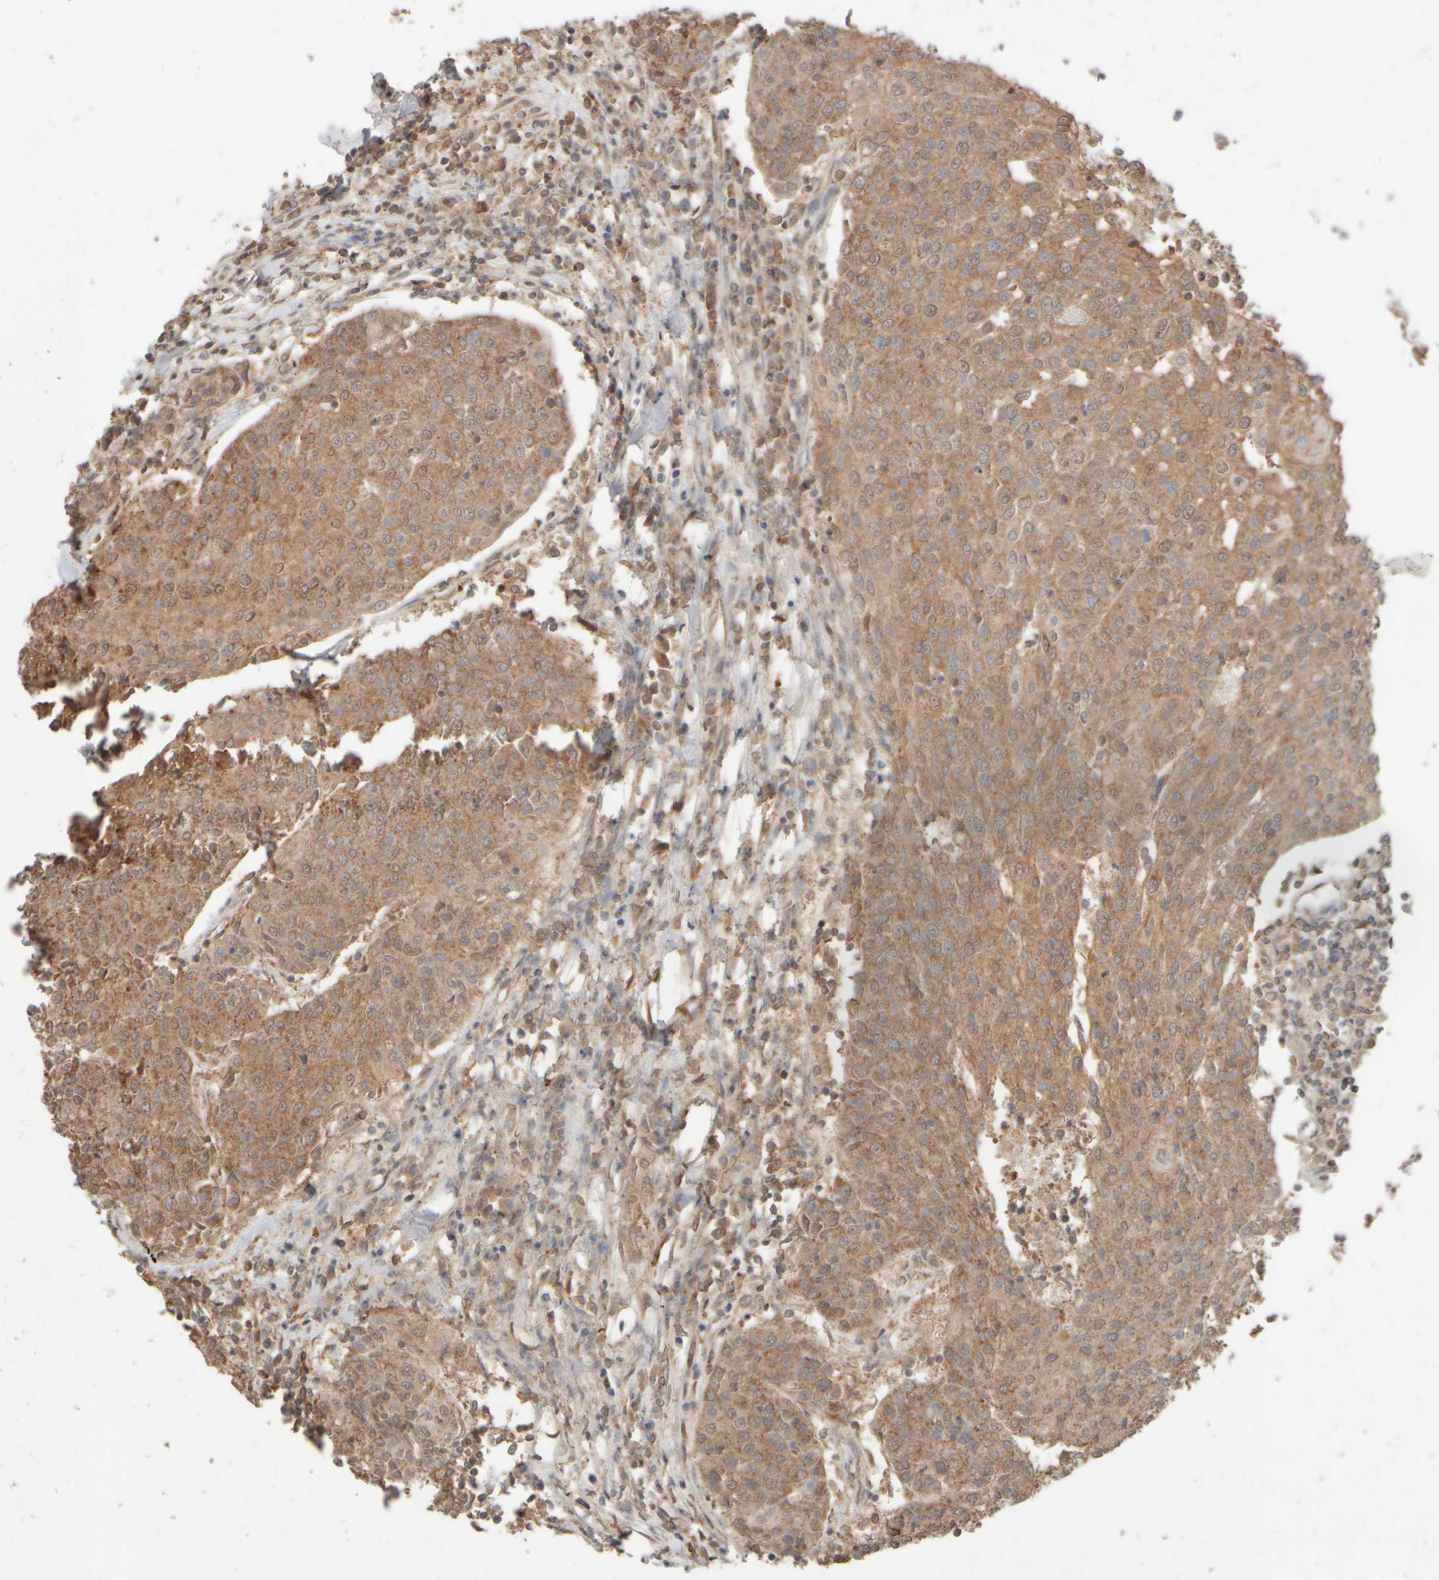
{"staining": {"intensity": "moderate", "quantity": ">75%", "location": "cytoplasmic/membranous"}, "tissue": "urothelial cancer", "cell_type": "Tumor cells", "image_type": "cancer", "snomed": [{"axis": "morphology", "description": "Urothelial carcinoma, High grade"}, {"axis": "topography", "description": "Urinary bladder"}], "caption": "A histopathology image showing moderate cytoplasmic/membranous positivity in about >75% of tumor cells in urothelial carcinoma (high-grade), as visualized by brown immunohistochemical staining.", "gene": "EIF2B3", "patient": {"sex": "female", "age": 85}}